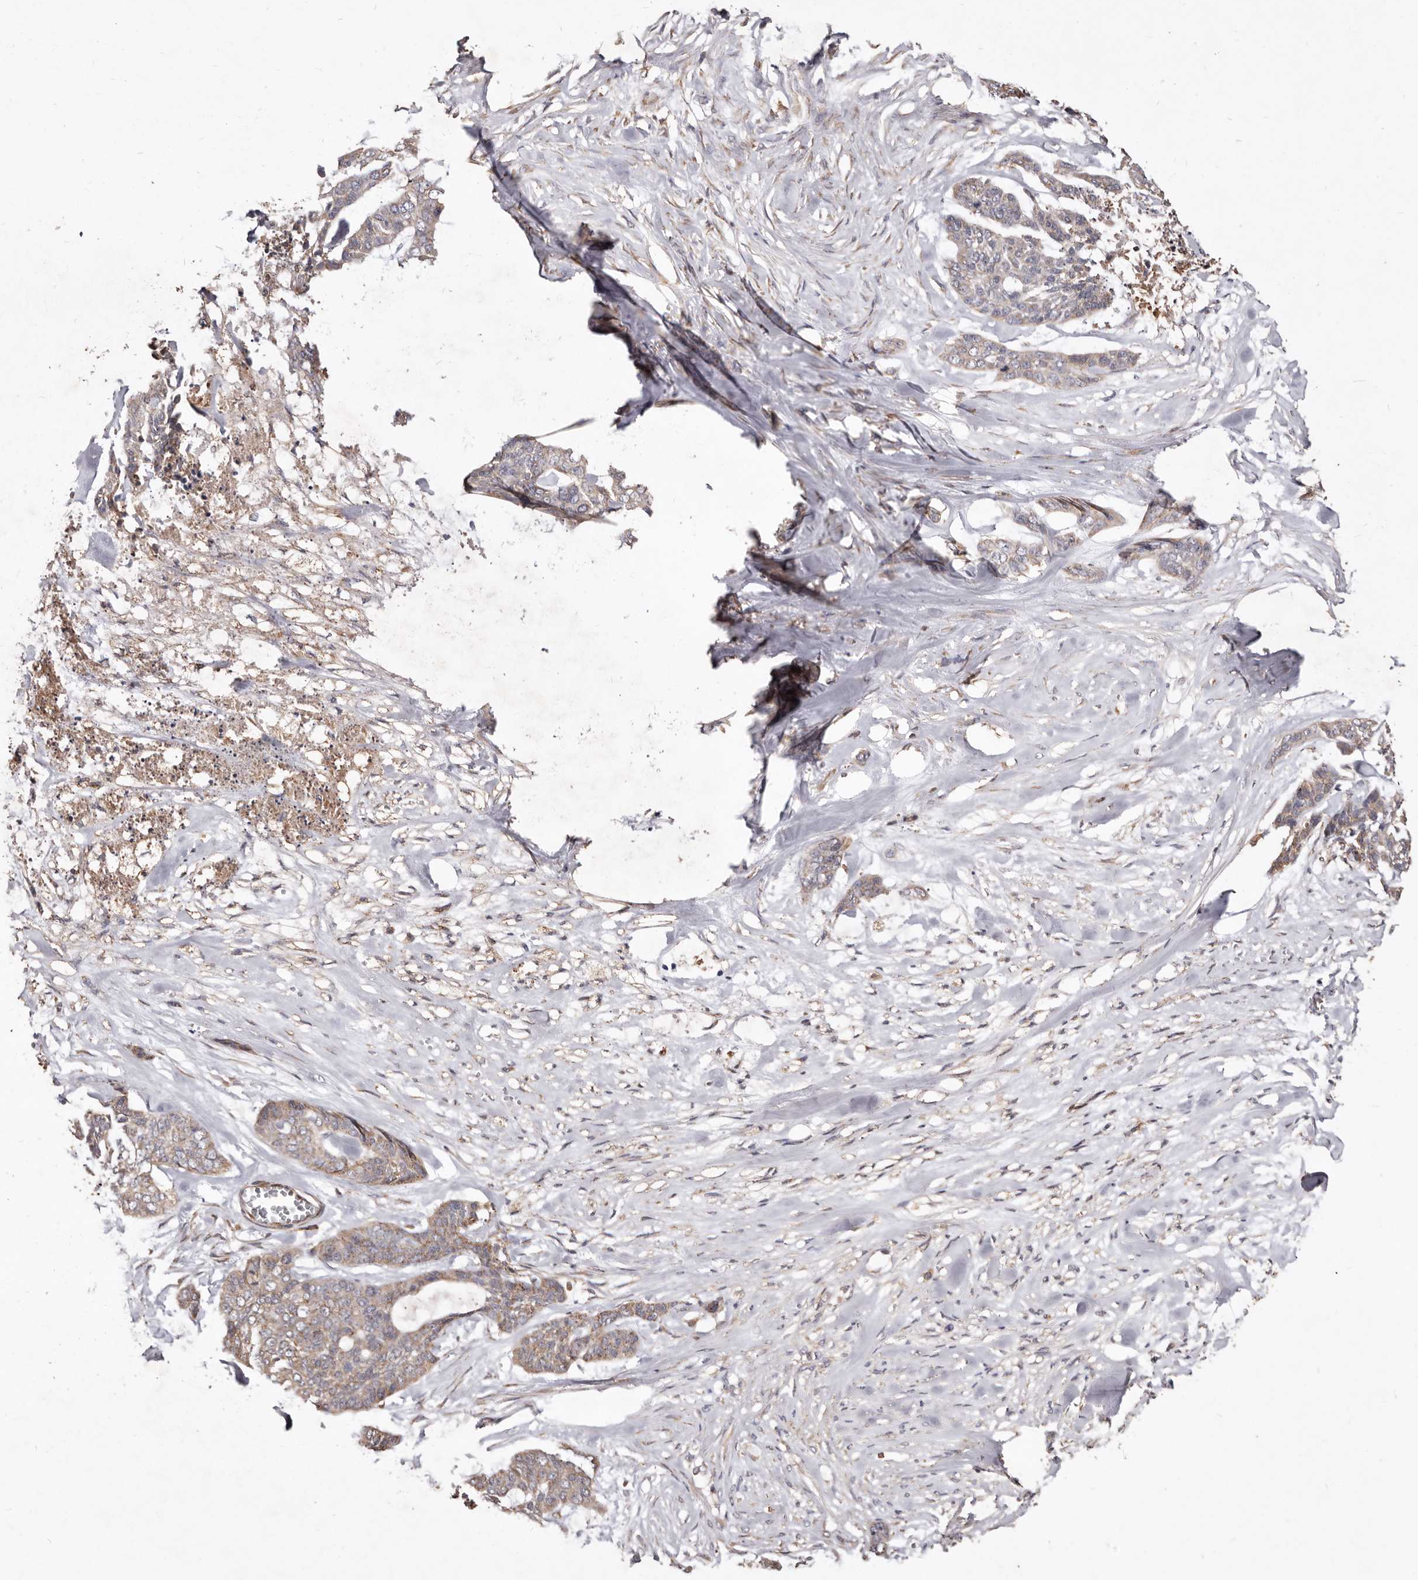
{"staining": {"intensity": "weak", "quantity": "25%-75%", "location": "cytoplasmic/membranous"}, "tissue": "skin cancer", "cell_type": "Tumor cells", "image_type": "cancer", "snomed": [{"axis": "morphology", "description": "Basal cell carcinoma"}, {"axis": "topography", "description": "Skin"}], "caption": "A micrograph showing weak cytoplasmic/membranous staining in approximately 25%-75% of tumor cells in skin cancer (basal cell carcinoma), as visualized by brown immunohistochemical staining.", "gene": "STEAP2", "patient": {"sex": "female", "age": 64}}